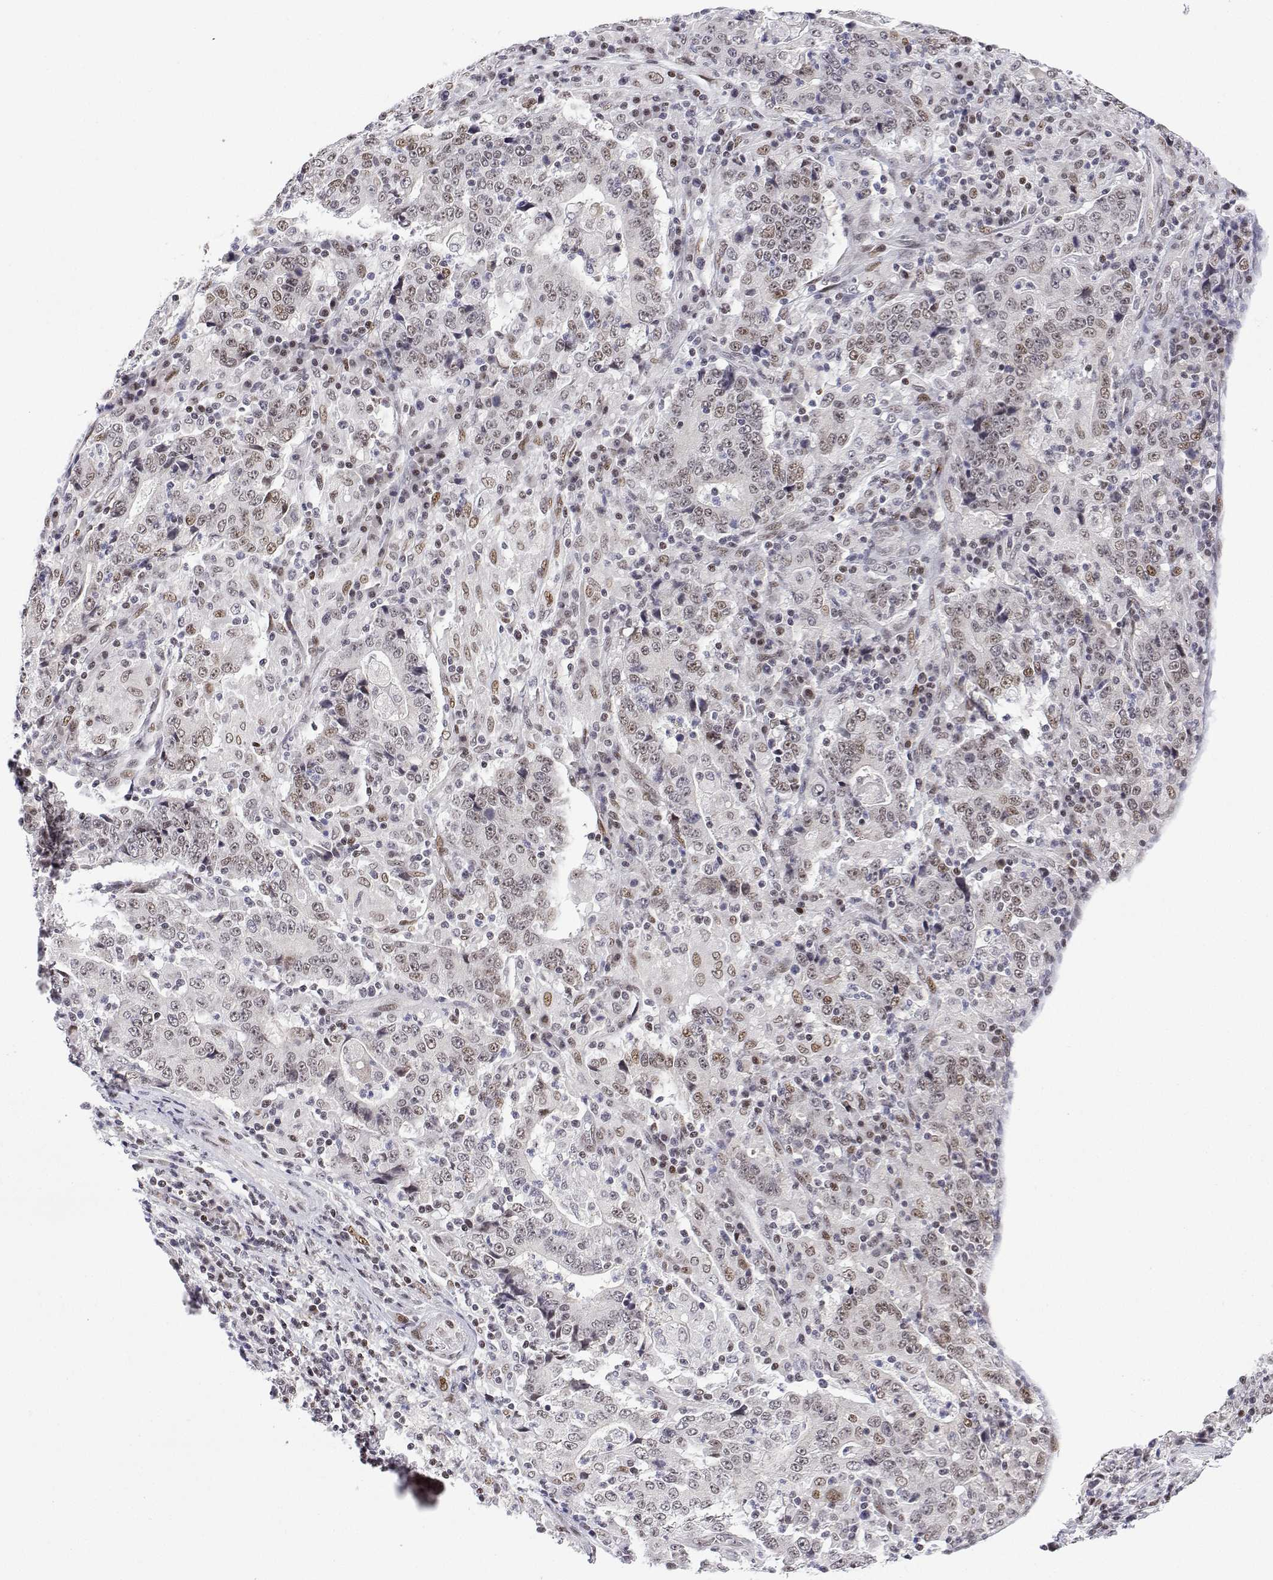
{"staining": {"intensity": "moderate", "quantity": "25%-75%", "location": "nuclear"}, "tissue": "stomach cancer", "cell_type": "Tumor cells", "image_type": "cancer", "snomed": [{"axis": "morphology", "description": "Normal tissue, NOS"}, {"axis": "morphology", "description": "Adenocarcinoma, NOS"}, {"axis": "topography", "description": "Stomach, upper"}, {"axis": "topography", "description": "Stomach"}], "caption": "Immunohistochemistry (DAB (3,3'-diaminobenzidine)) staining of human stomach cancer (adenocarcinoma) shows moderate nuclear protein staining in approximately 25%-75% of tumor cells.", "gene": "XPC", "patient": {"sex": "male", "age": 59}}